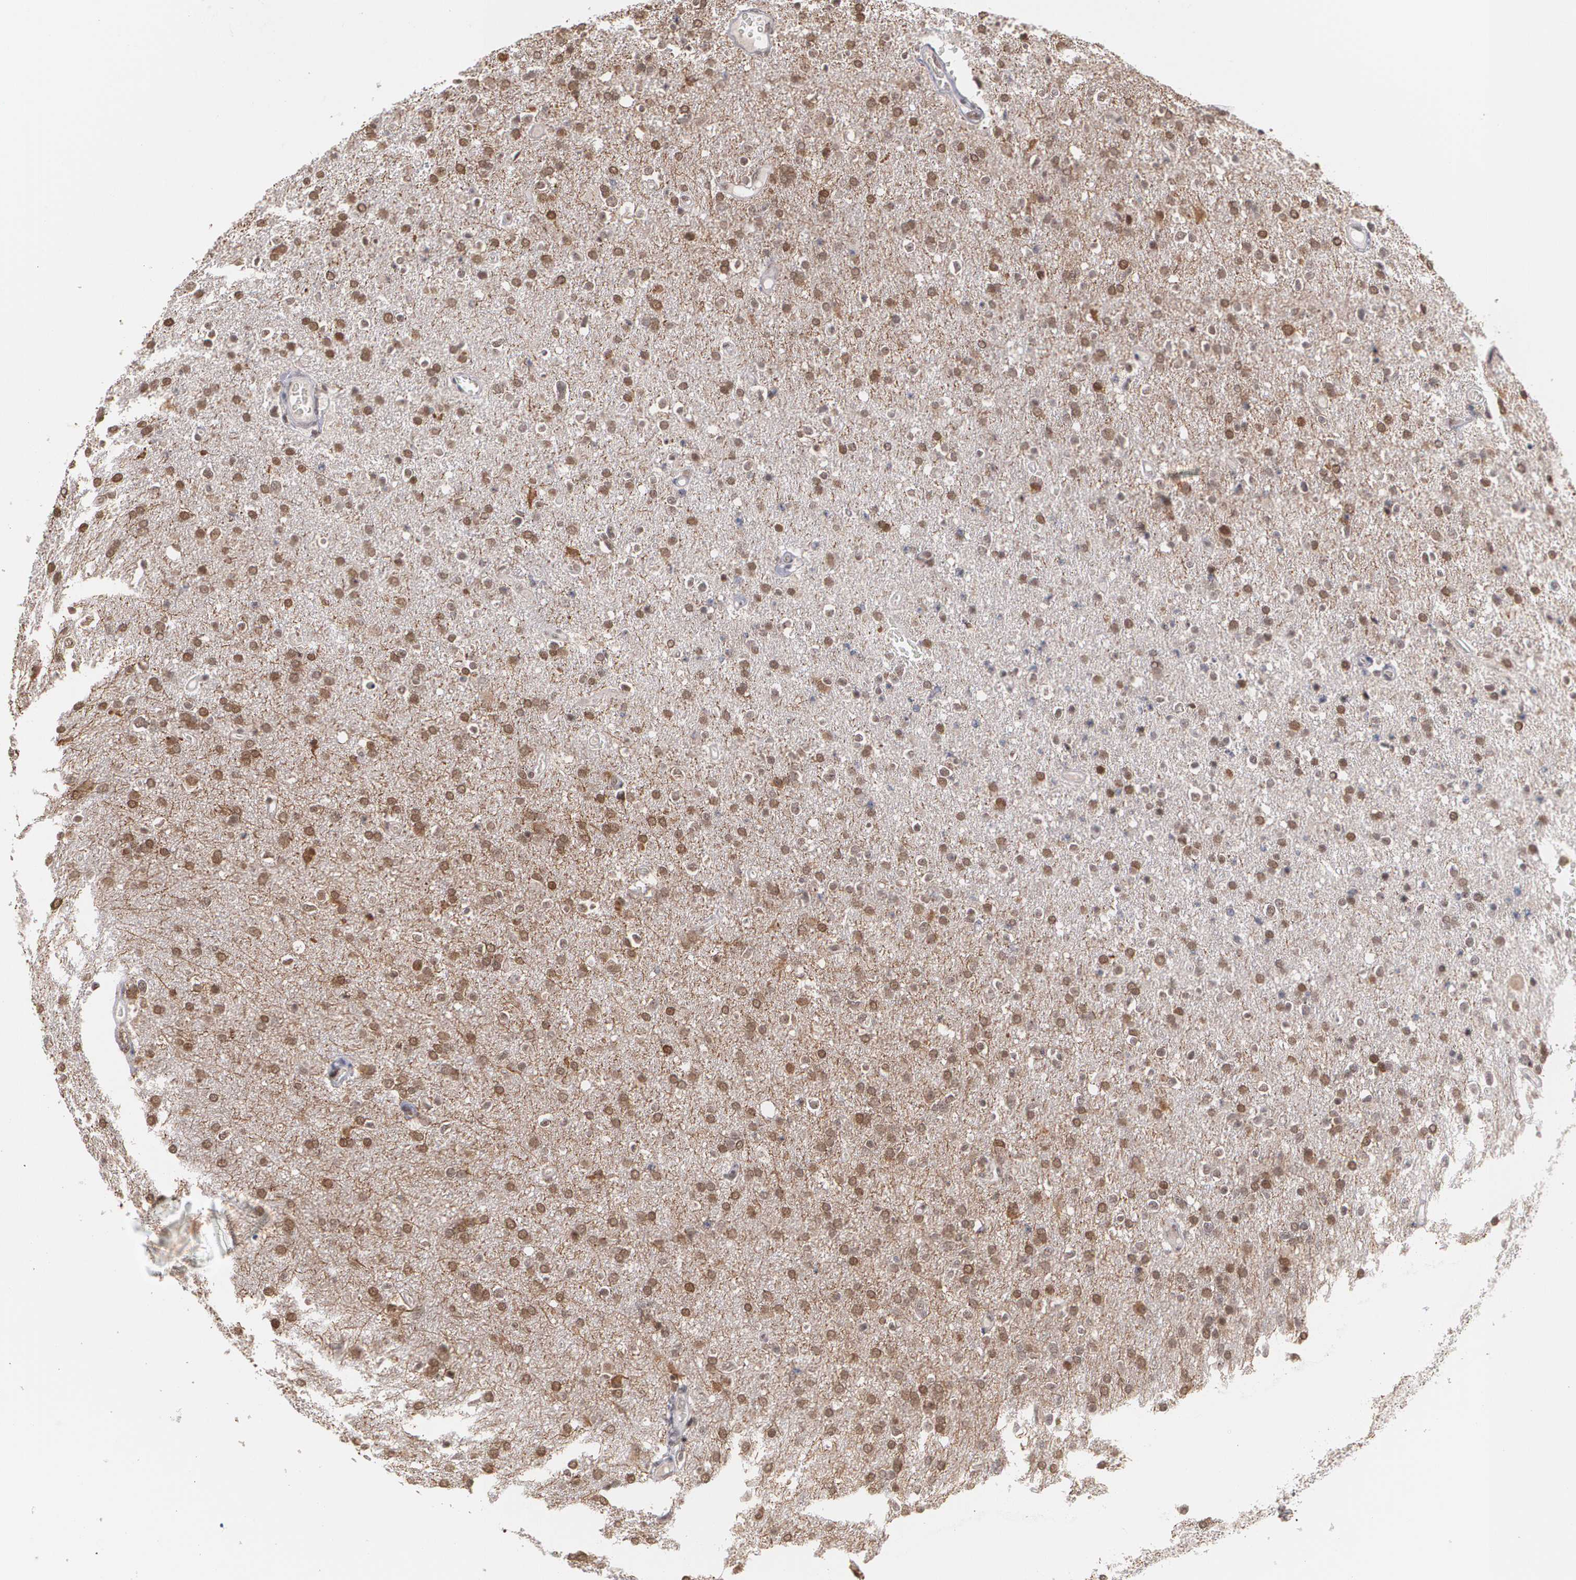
{"staining": {"intensity": "moderate", "quantity": ">75%", "location": "nuclear"}, "tissue": "glioma", "cell_type": "Tumor cells", "image_type": "cancer", "snomed": [{"axis": "morphology", "description": "Glioma, malignant, High grade"}, {"axis": "topography", "description": "Brain"}], "caption": "Immunohistochemical staining of high-grade glioma (malignant) exhibits medium levels of moderate nuclear protein positivity in about >75% of tumor cells.", "gene": "ZNF75A", "patient": {"sex": "male", "age": 33}}